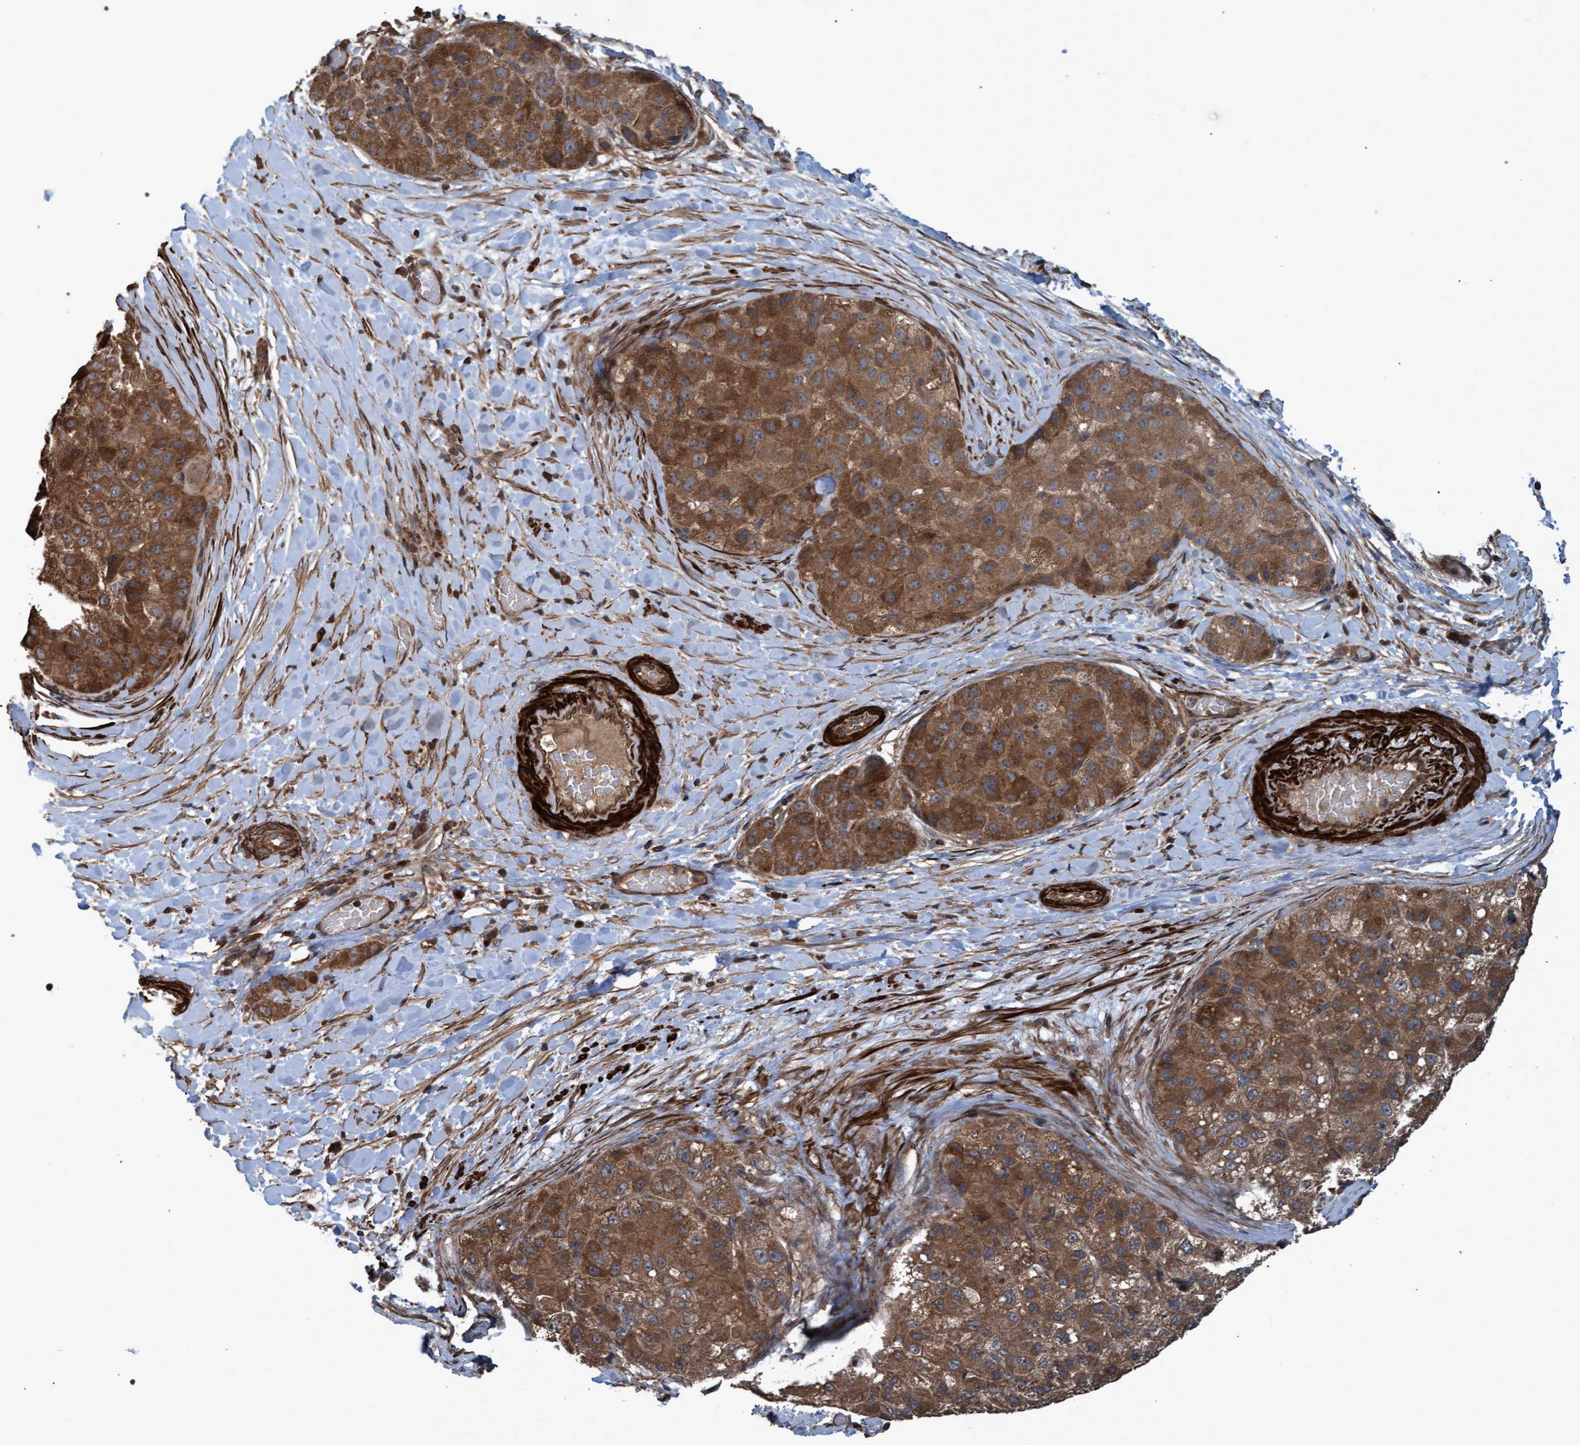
{"staining": {"intensity": "strong", "quantity": ">75%", "location": "cytoplasmic/membranous"}, "tissue": "liver cancer", "cell_type": "Tumor cells", "image_type": "cancer", "snomed": [{"axis": "morphology", "description": "Carcinoma, Hepatocellular, NOS"}, {"axis": "topography", "description": "Liver"}], "caption": "IHC of human liver cancer (hepatocellular carcinoma) demonstrates high levels of strong cytoplasmic/membranous staining in about >75% of tumor cells.", "gene": "GGT6", "patient": {"sex": "male", "age": 80}}